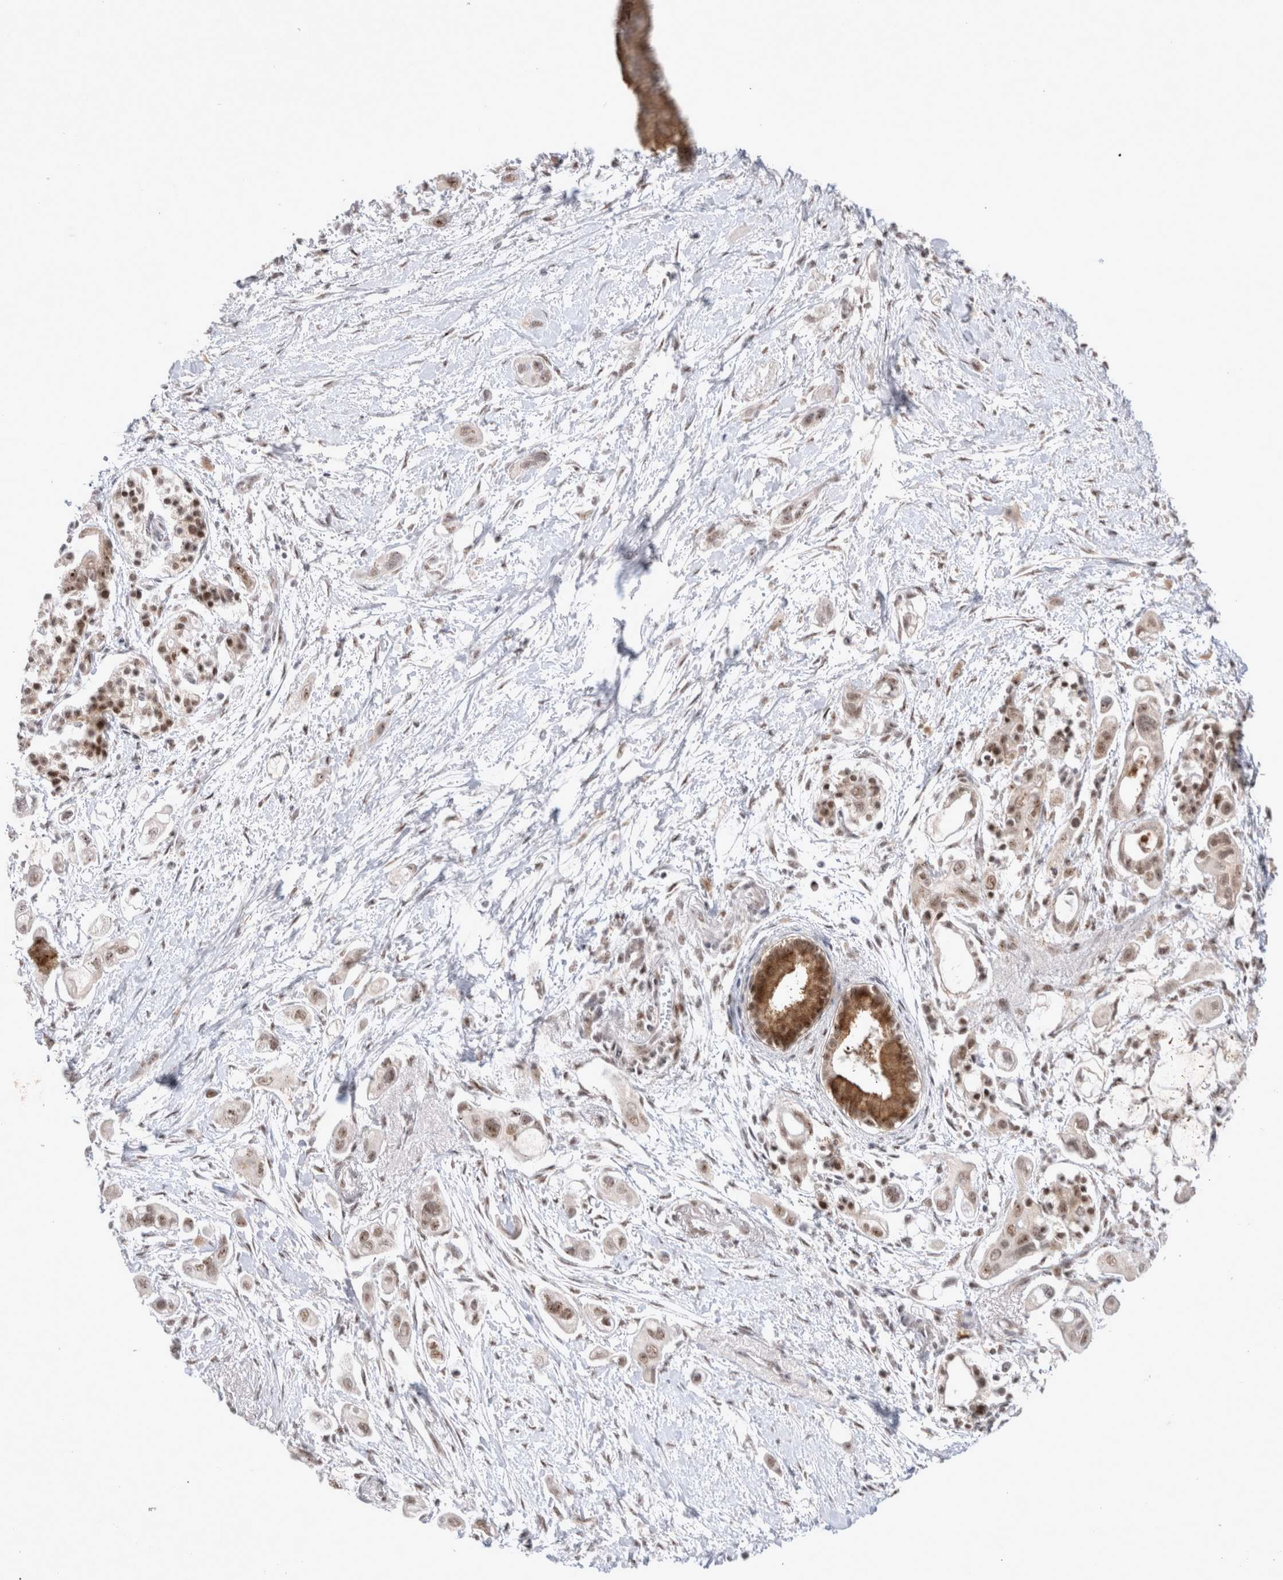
{"staining": {"intensity": "moderate", "quantity": ">75%", "location": "nuclear"}, "tissue": "pancreatic cancer", "cell_type": "Tumor cells", "image_type": "cancer", "snomed": [{"axis": "morphology", "description": "Adenocarcinoma, NOS"}, {"axis": "topography", "description": "Pancreas"}], "caption": "Pancreatic adenocarcinoma tissue exhibits moderate nuclear positivity in approximately >75% of tumor cells", "gene": "MRPL37", "patient": {"sex": "male", "age": 59}}